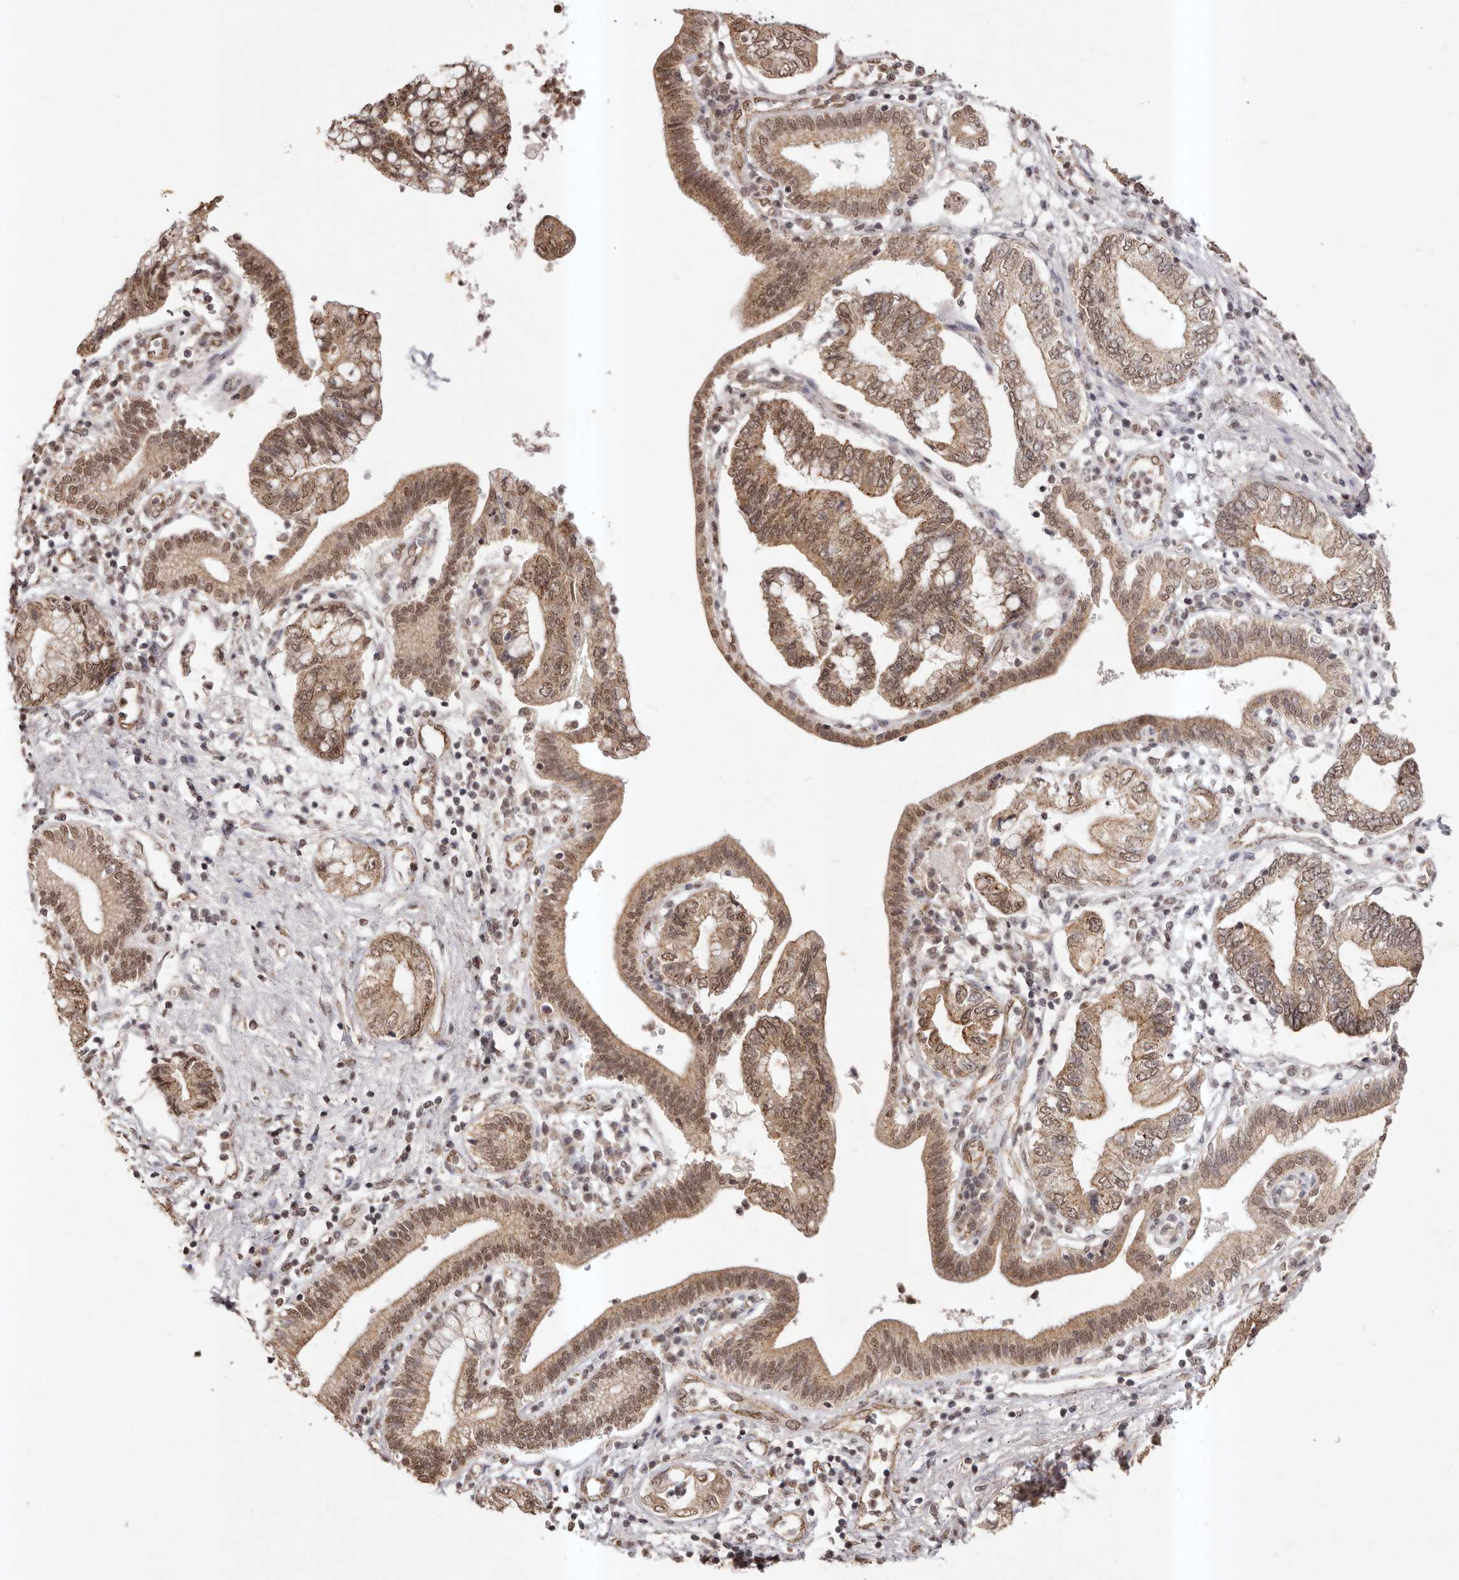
{"staining": {"intensity": "moderate", "quantity": ">75%", "location": "cytoplasmic/membranous,nuclear"}, "tissue": "pancreatic cancer", "cell_type": "Tumor cells", "image_type": "cancer", "snomed": [{"axis": "morphology", "description": "Adenocarcinoma, NOS"}, {"axis": "topography", "description": "Pancreas"}], "caption": "A histopathology image of pancreatic adenocarcinoma stained for a protein displays moderate cytoplasmic/membranous and nuclear brown staining in tumor cells. (IHC, brightfield microscopy, high magnification).", "gene": "RPS6KA5", "patient": {"sex": "female", "age": 73}}